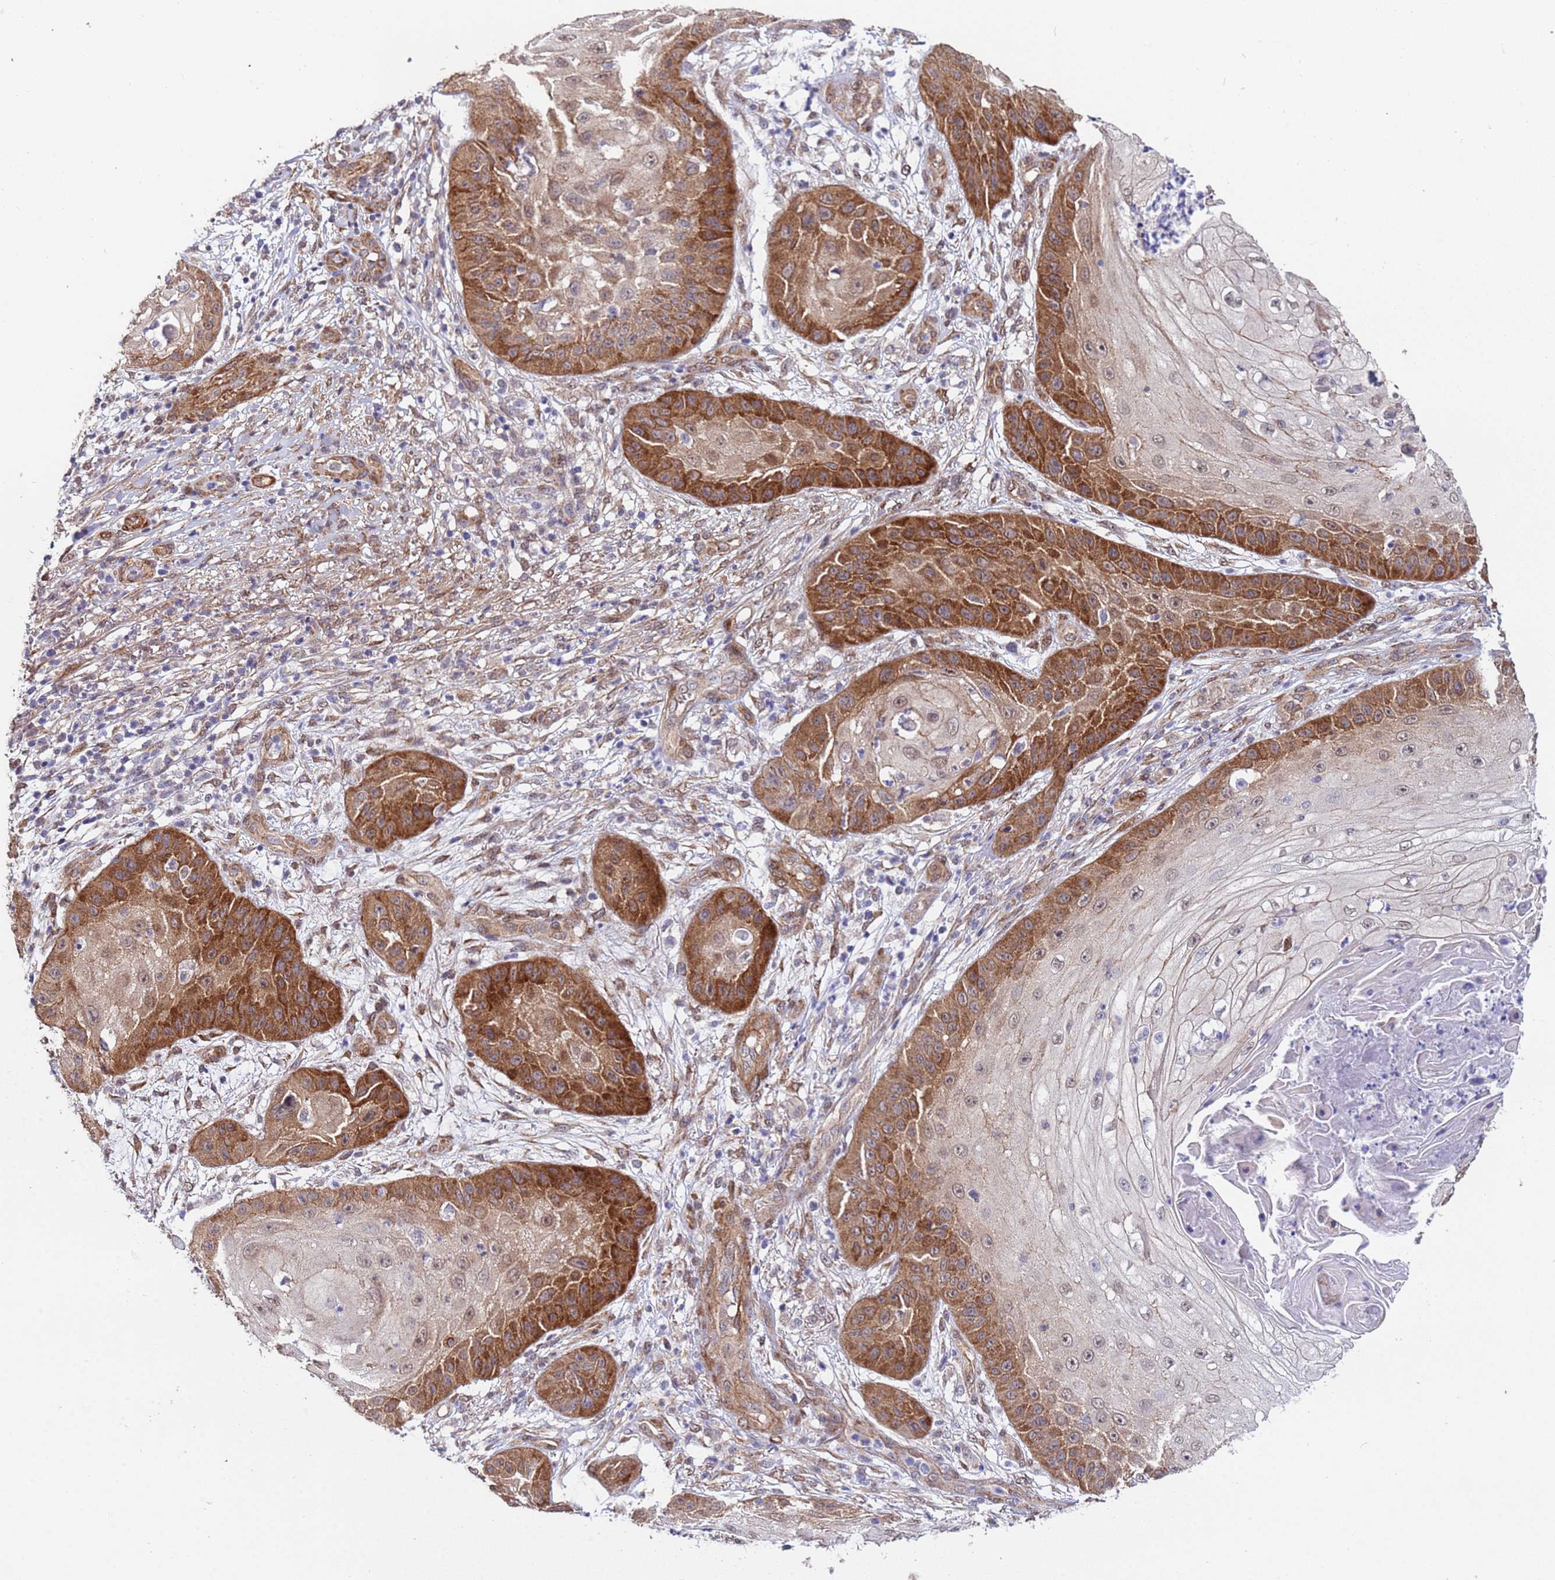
{"staining": {"intensity": "strong", "quantity": "25%-75%", "location": "cytoplasmic/membranous"}, "tissue": "skin cancer", "cell_type": "Tumor cells", "image_type": "cancer", "snomed": [{"axis": "morphology", "description": "Squamous cell carcinoma, NOS"}, {"axis": "topography", "description": "Skin"}], "caption": "Strong cytoplasmic/membranous protein staining is appreciated in approximately 25%-75% of tumor cells in squamous cell carcinoma (skin).", "gene": "TRIP6", "patient": {"sex": "male", "age": 70}}